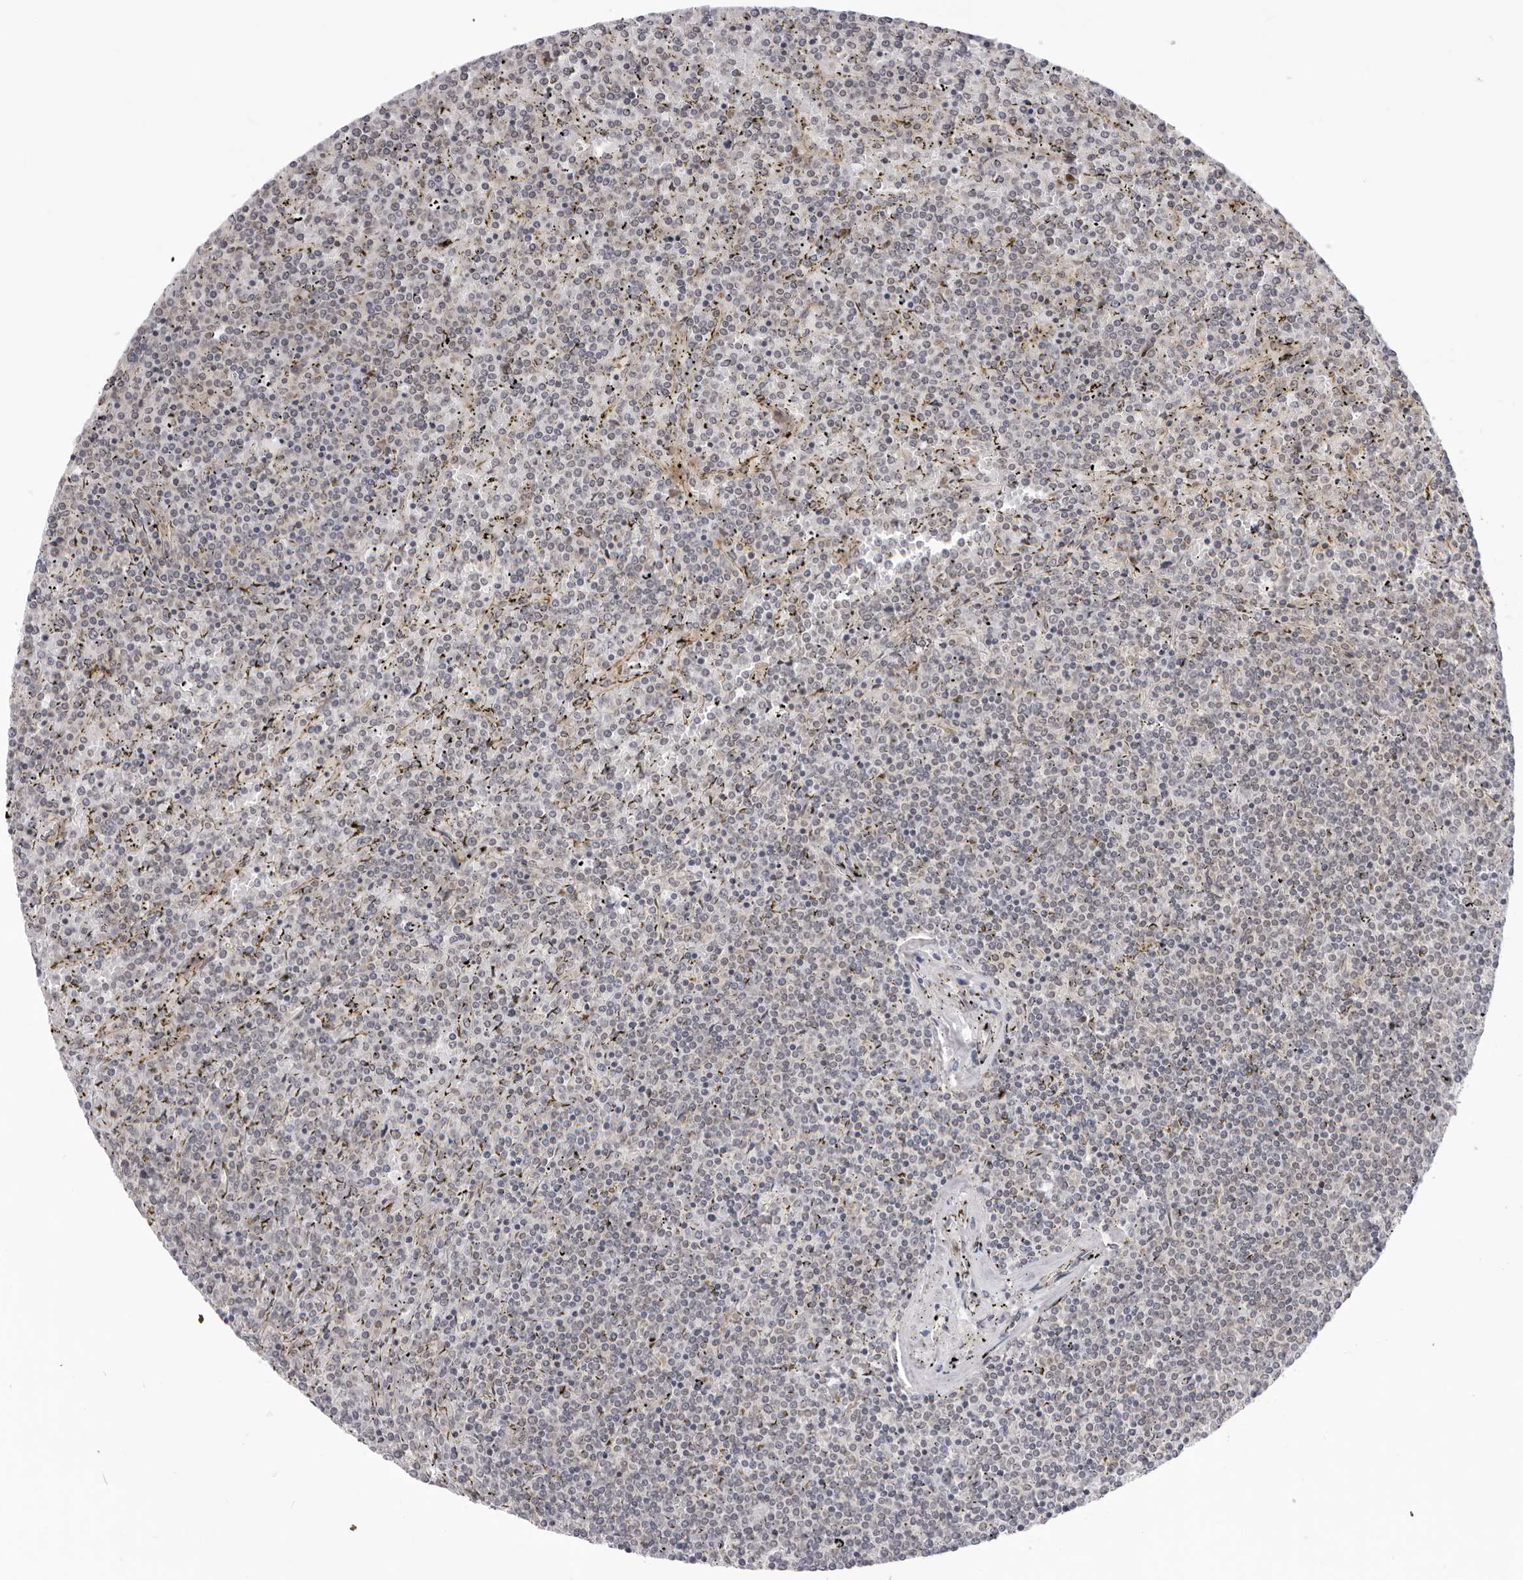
{"staining": {"intensity": "negative", "quantity": "none", "location": "none"}, "tissue": "lymphoma", "cell_type": "Tumor cells", "image_type": "cancer", "snomed": [{"axis": "morphology", "description": "Malignant lymphoma, non-Hodgkin's type, Low grade"}, {"axis": "topography", "description": "Spleen"}], "caption": "Immunohistochemistry of human lymphoma shows no positivity in tumor cells. The staining is performed using DAB (3,3'-diaminobenzidine) brown chromogen with nuclei counter-stained in using hematoxylin.", "gene": "SRGAP2", "patient": {"sex": "female", "age": 19}}